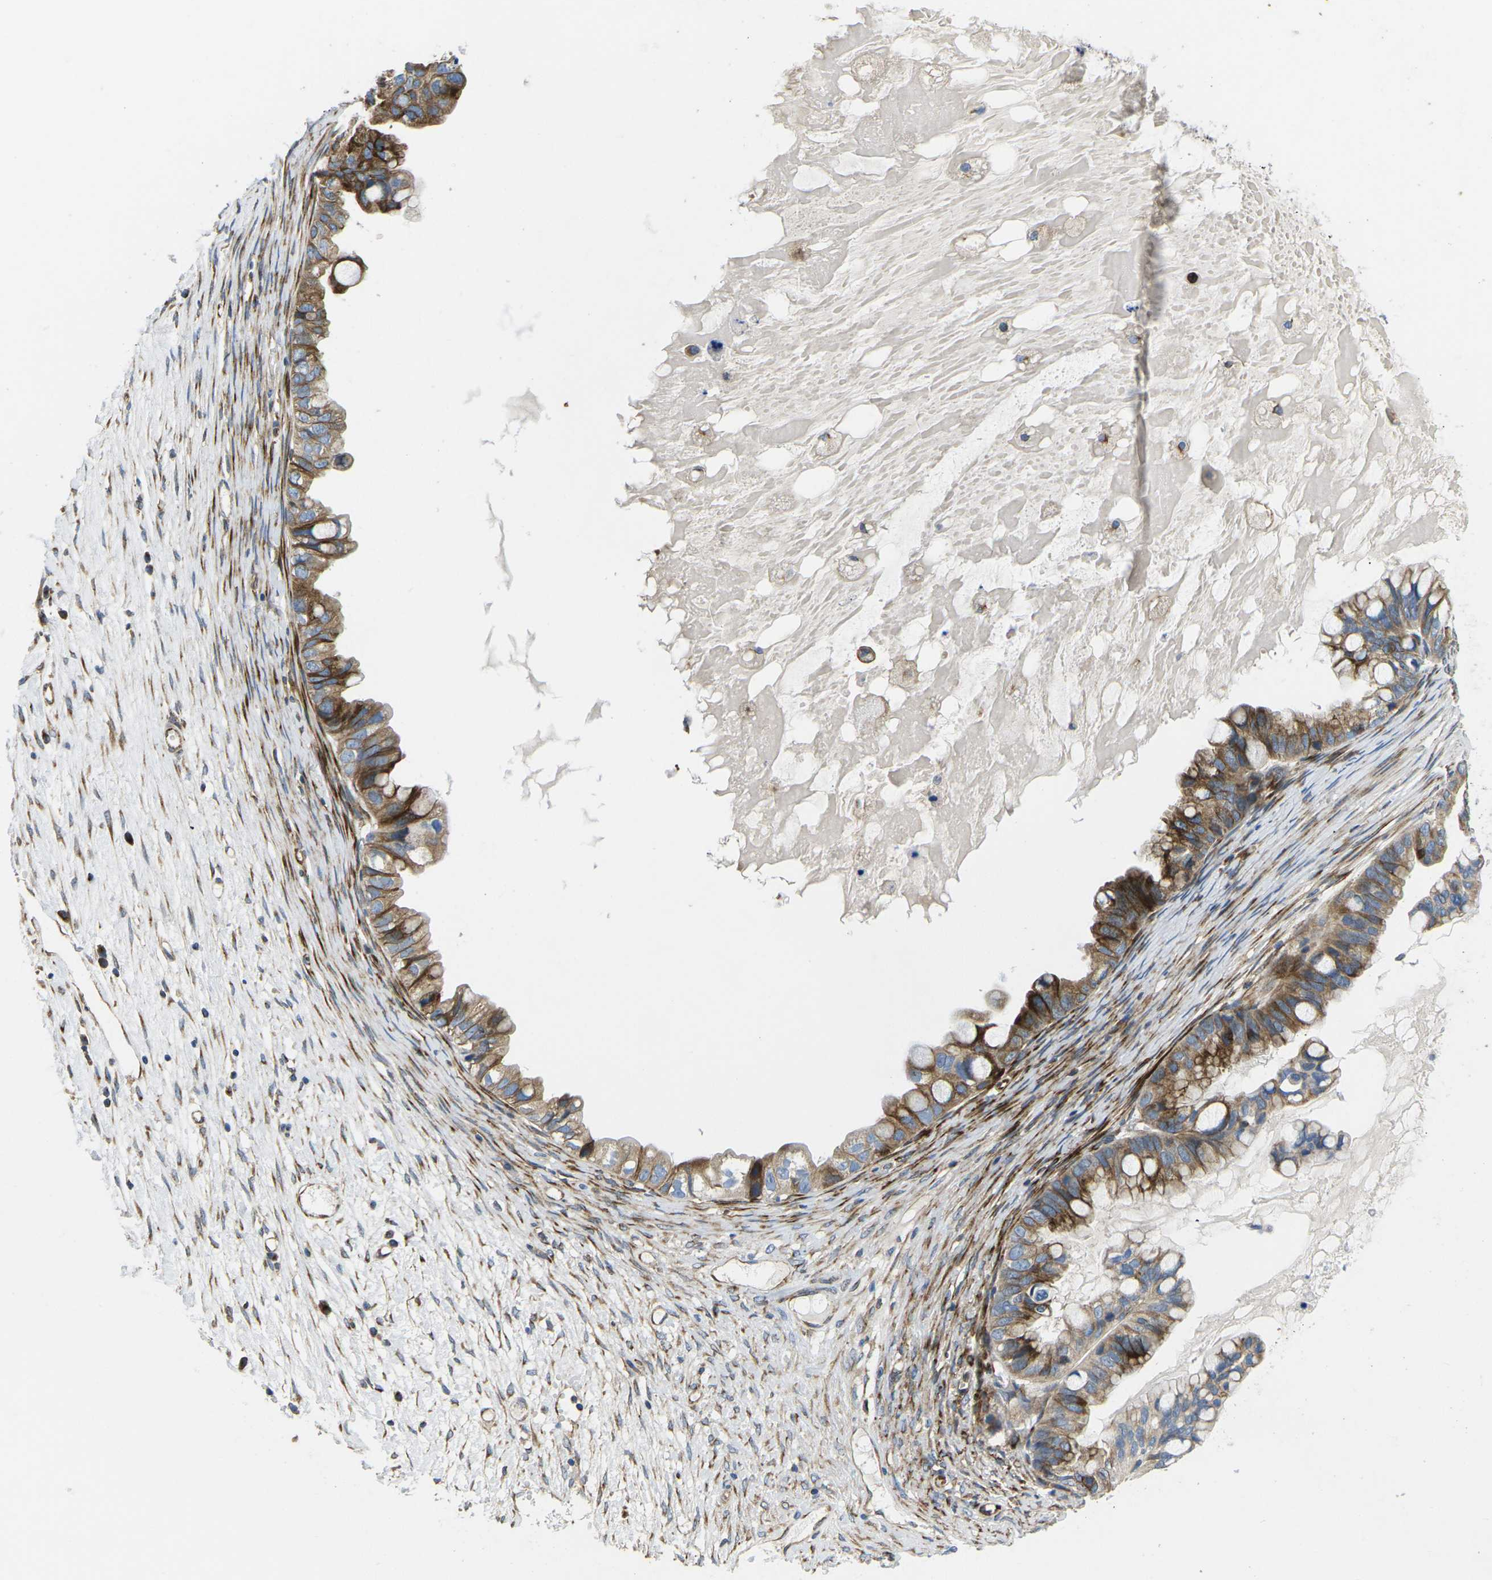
{"staining": {"intensity": "moderate", "quantity": ">75%", "location": "cytoplasmic/membranous"}, "tissue": "ovarian cancer", "cell_type": "Tumor cells", "image_type": "cancer", "snomed": [{"axis": "morphology", "description": "Cystadenocarcinoma, mucinous, NOS"}, {"axis": "topography", "description": "Ovary"}], "caption": "A brown stain highlights moderate cytoplasmic/membranous positivity of a protein in ovarian cancer tumor cells.", "gene": "TMEFF2", "patient": {"sex": "female", "age": 80}}